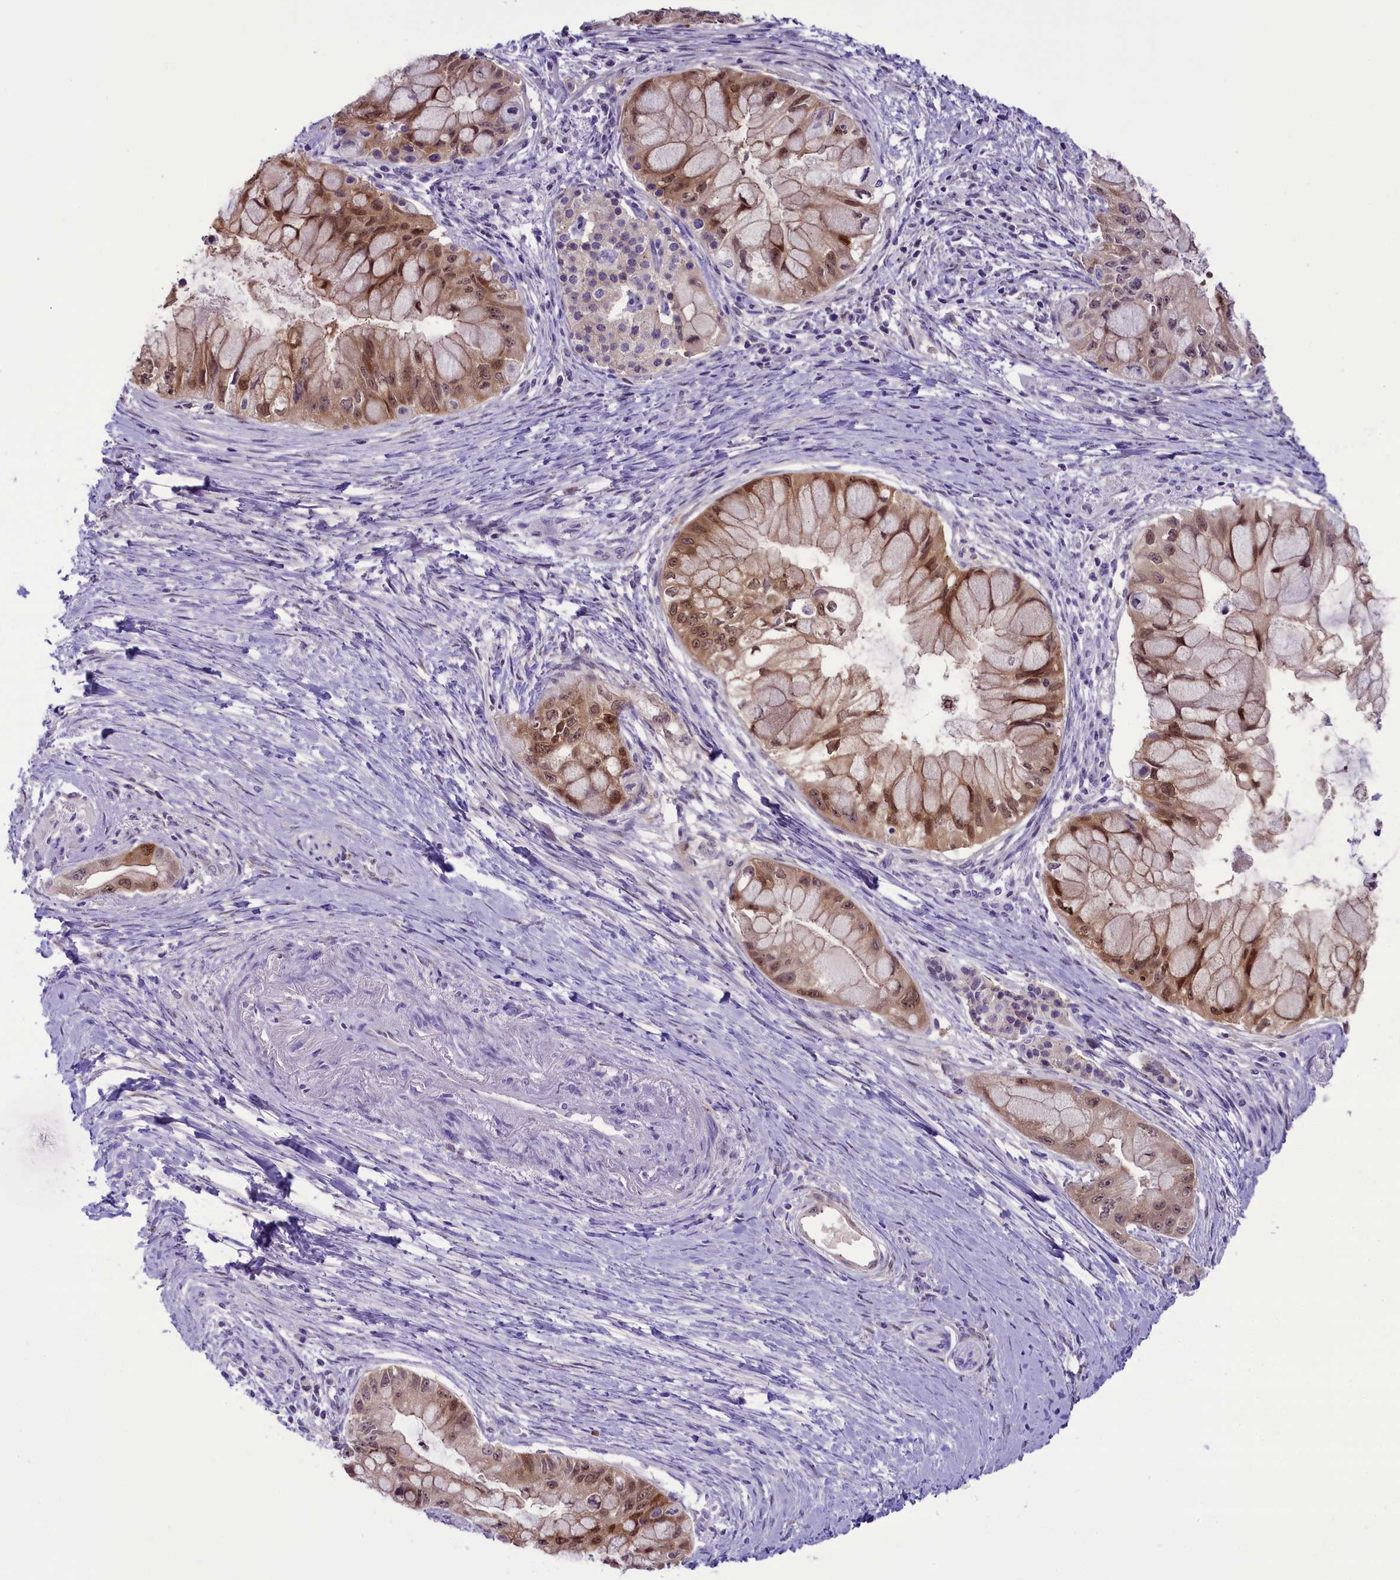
{"staining": {"intensity": "moderate", "quantity": ">75%", "location": "cytoplasmic/membranous,nuclear"}, "tissue": "pancreatic cancer", "cell_type": "Tumor cells", "image_type": "cancer", "snomed": [{"axis": "morphology", "description": "Adenocarcinoma, NOS"}, {"axis": "topography", "description": "Pancreas"}], "caption": "DAB immunohistochemical staining of human pancreatic cancer (adenocarcinoma) demonstrates moderate cytoplasmic/membranous and nuclear protein positivity in approximately >75% of tumor cells. The protein of interest is shown in brown color, while the nuclei are stained blue.", "gene": "PRR15", "patient": {"sex": "male", "age": 48}}